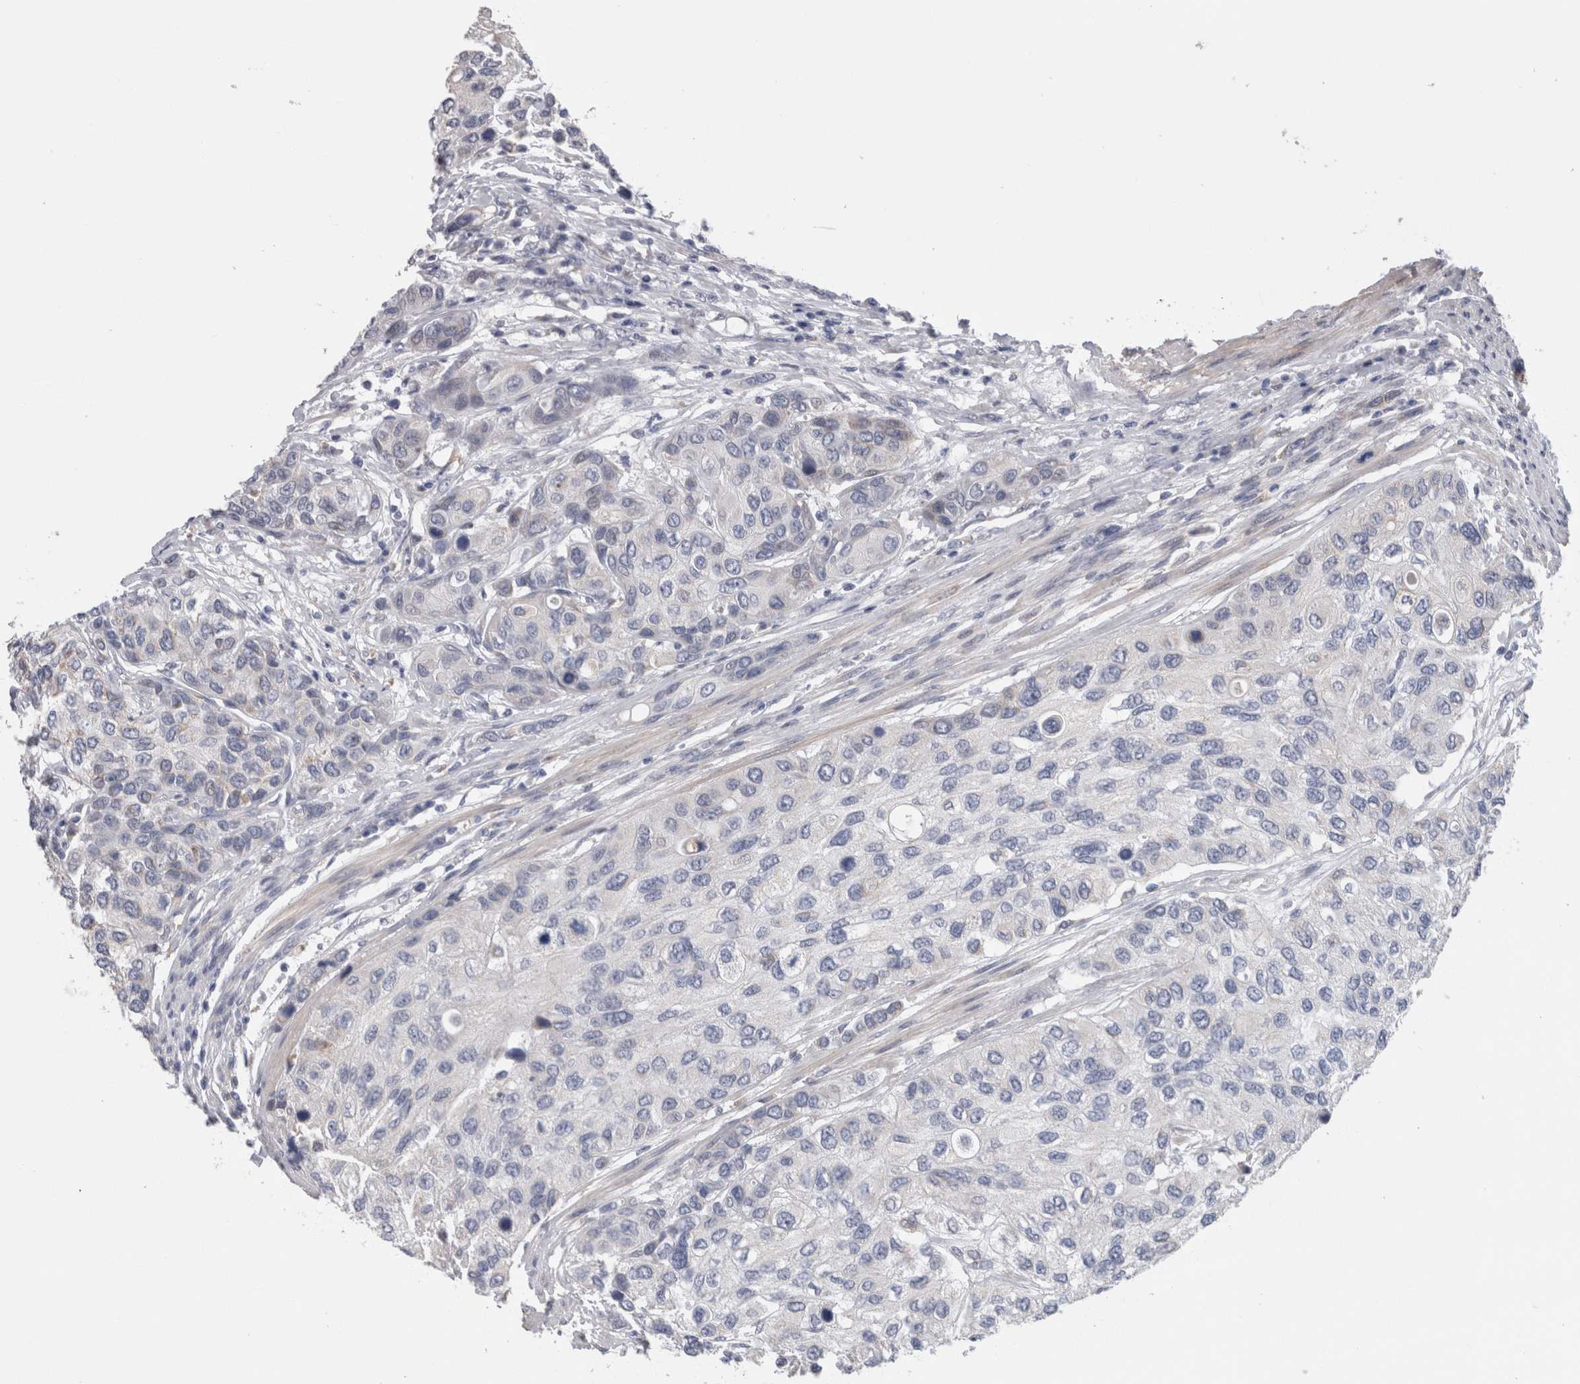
{"staining": {"intensity": "negative", "quantity": "none", "location": "none"}, "tissue": "urothelial cancer", "cell_type": "Tumor cells", "image_type": "cancer", "snomed": [{"axis": "morphology", "description": "Urothelial carcinoma, High grade"}, {"axis": "topography", "description": "Urinary bladder"}], "caption": "IHC micrograph of neoplastic tissue: urothelial cancer stained with DAB (3,3'-diaminobenzidine) shows no significant protein expression in tumor cells.", "gene": "GDAP1", "patient": {"sex": "female", "age": 56}}